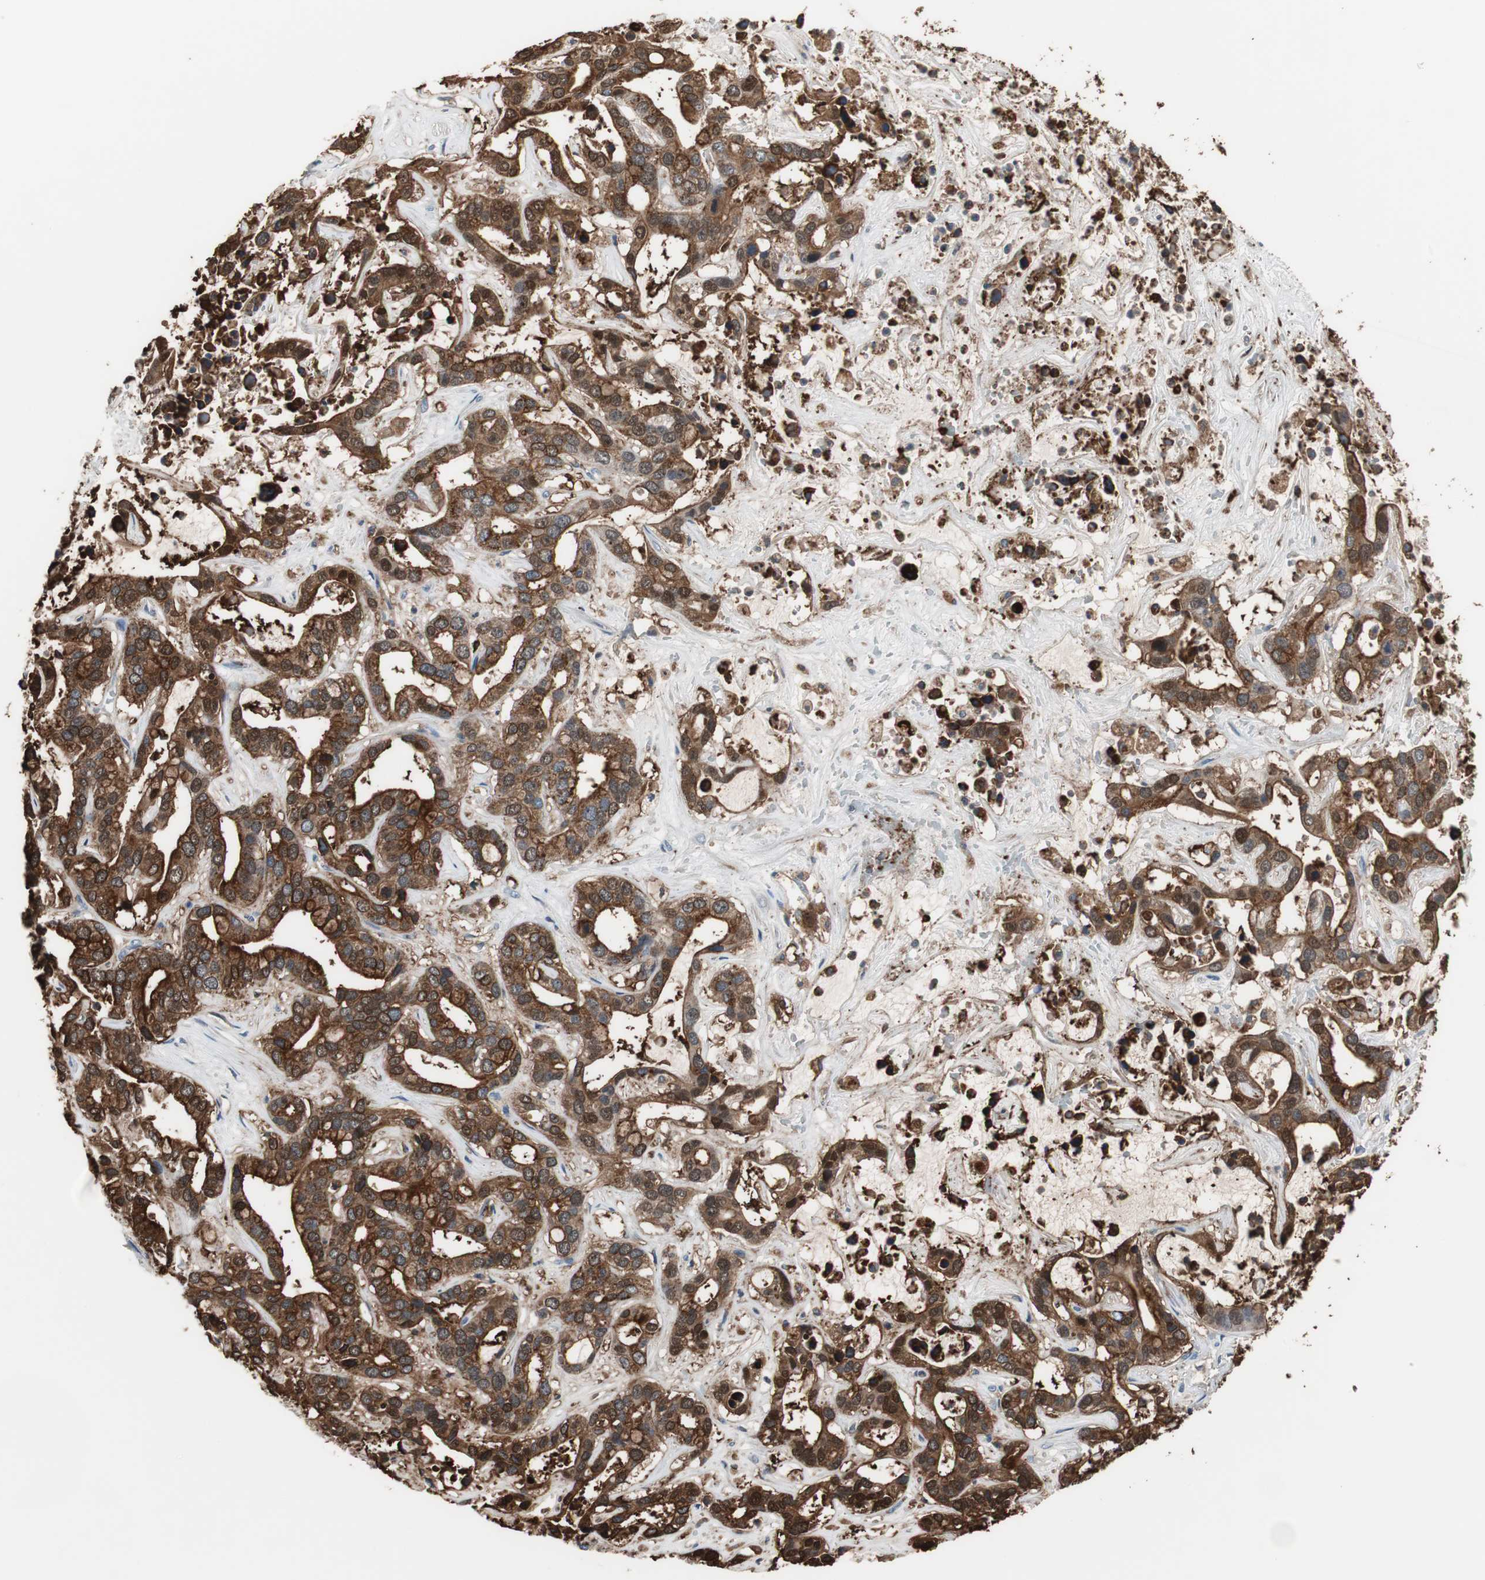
{"staining": {"intensity": "strong", "quantity": ">75%", "location": "cytoplasmic/membranous,nuclear"}, "tissue": "liver cancer", "cell_type": "Tumor cells", "image_type": "cancer", "snomed": [{"axis": "morphology", "description": "Cholangiocarcinoma"}, {"axis": "topography", "description": "Liver"}], "caption": "Immunohistochemistry (IHC) histopathology image of neoplastic tissue: human liver cancer (cholangiocarcinoma) stained using immunohistochemistry displays high levels of strong protein expression localized specifically in the cytoplasmic/membranous and nuclear of tumor cells, appearing as a cytoplasmic/membranous and nuclear brown color.", "gene": "ANXA4", "patient": {"sex": "female", "age": 65}}